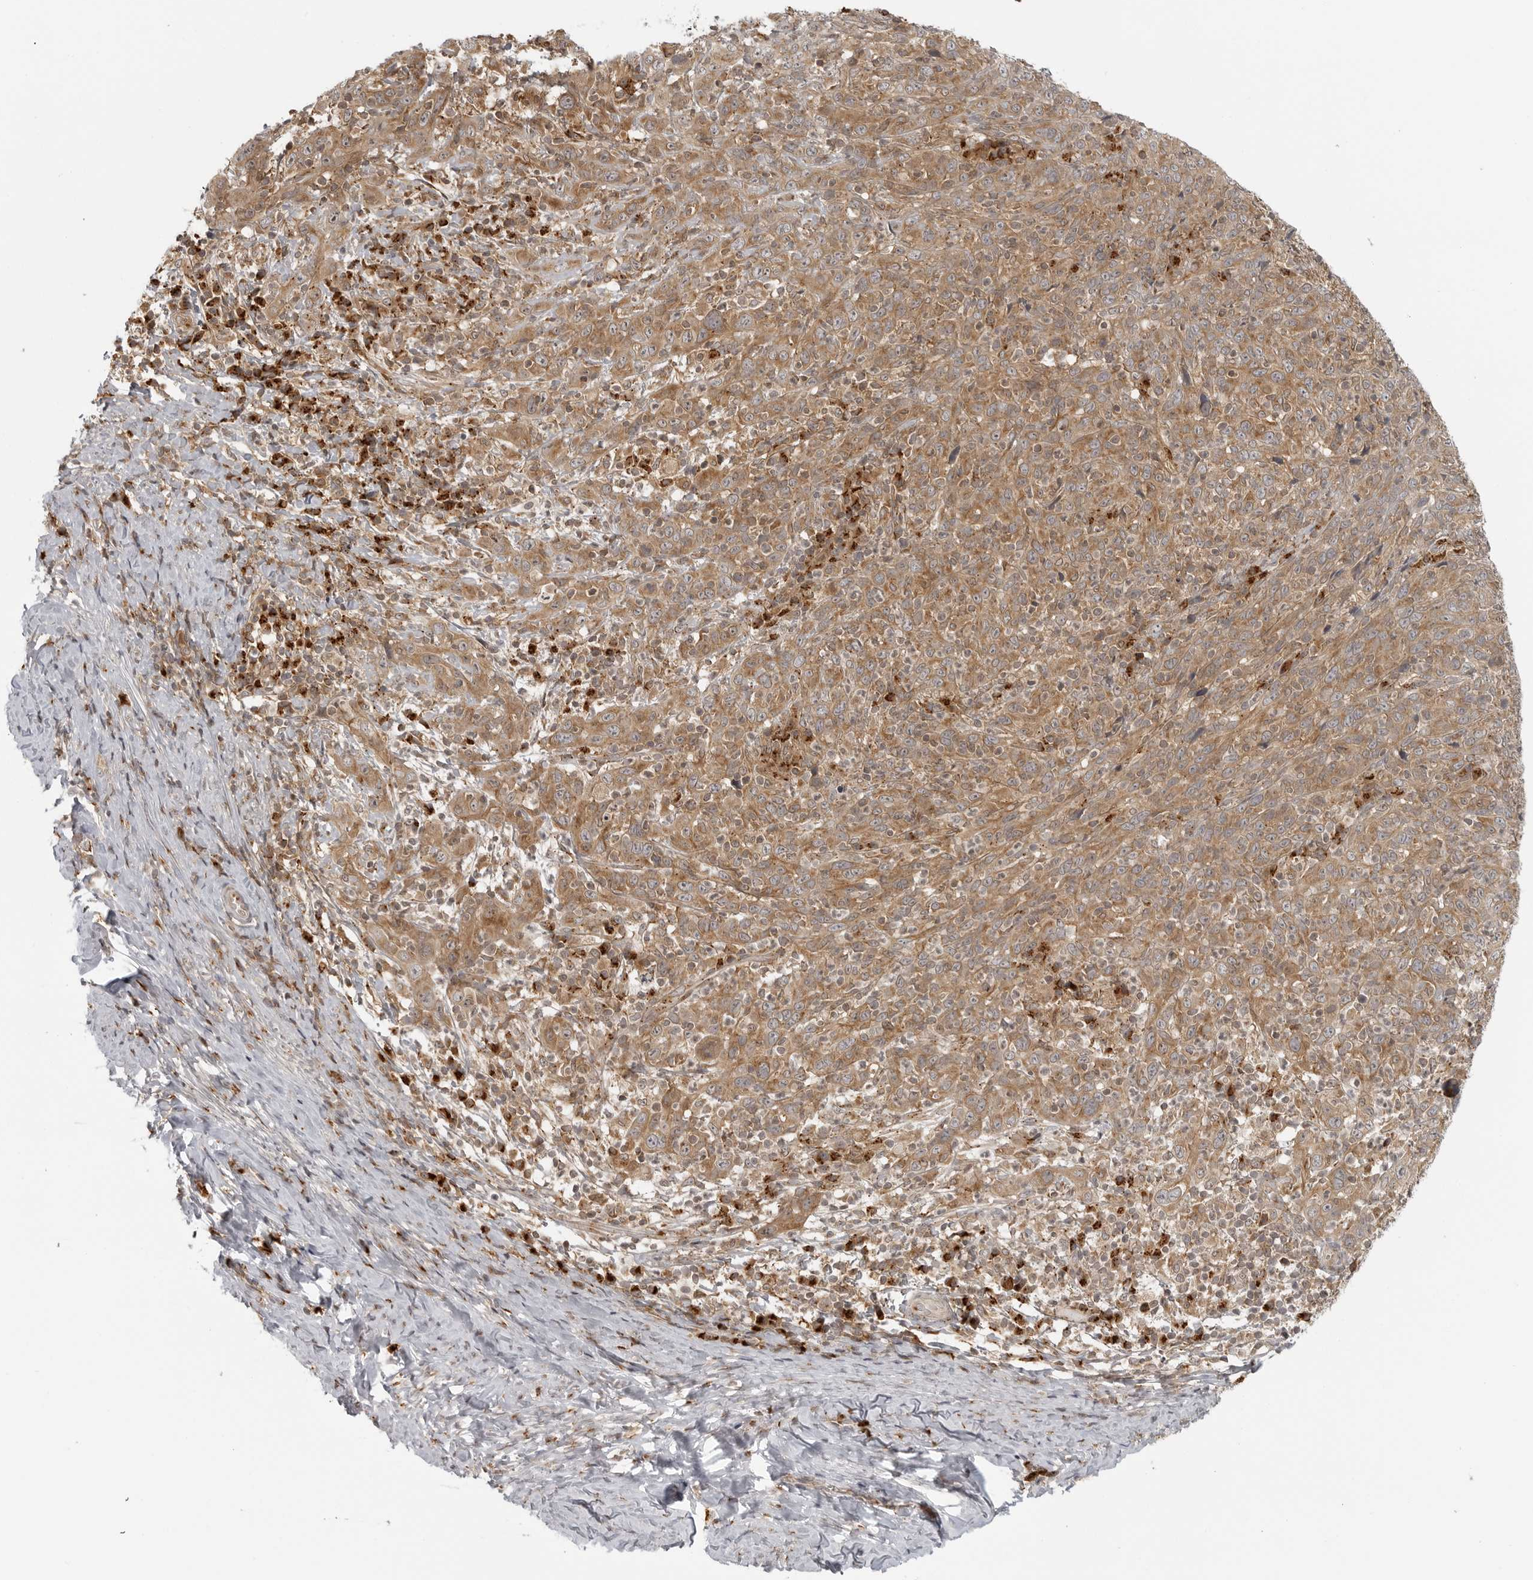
{"staining": {"intensity": "moderate", "quantity": ">75%", "location": "cytoplasmic/membranous"}, "tissue": "cervical cancer", "cell_type": "Tumor cells", "image_type": "cancer", "snomed": [{"axis": "morphology", "description": "Squamous cell carcinoma, NOS"}, {"axis": "topography", "description": "Cervix"}], "caption": "Cervical squamous cell carcinoma stained with a protein marker exhibits moderate staining in tumor cells.", "gene": "COPA", "patient": {"sex": "female", "age": 46}}